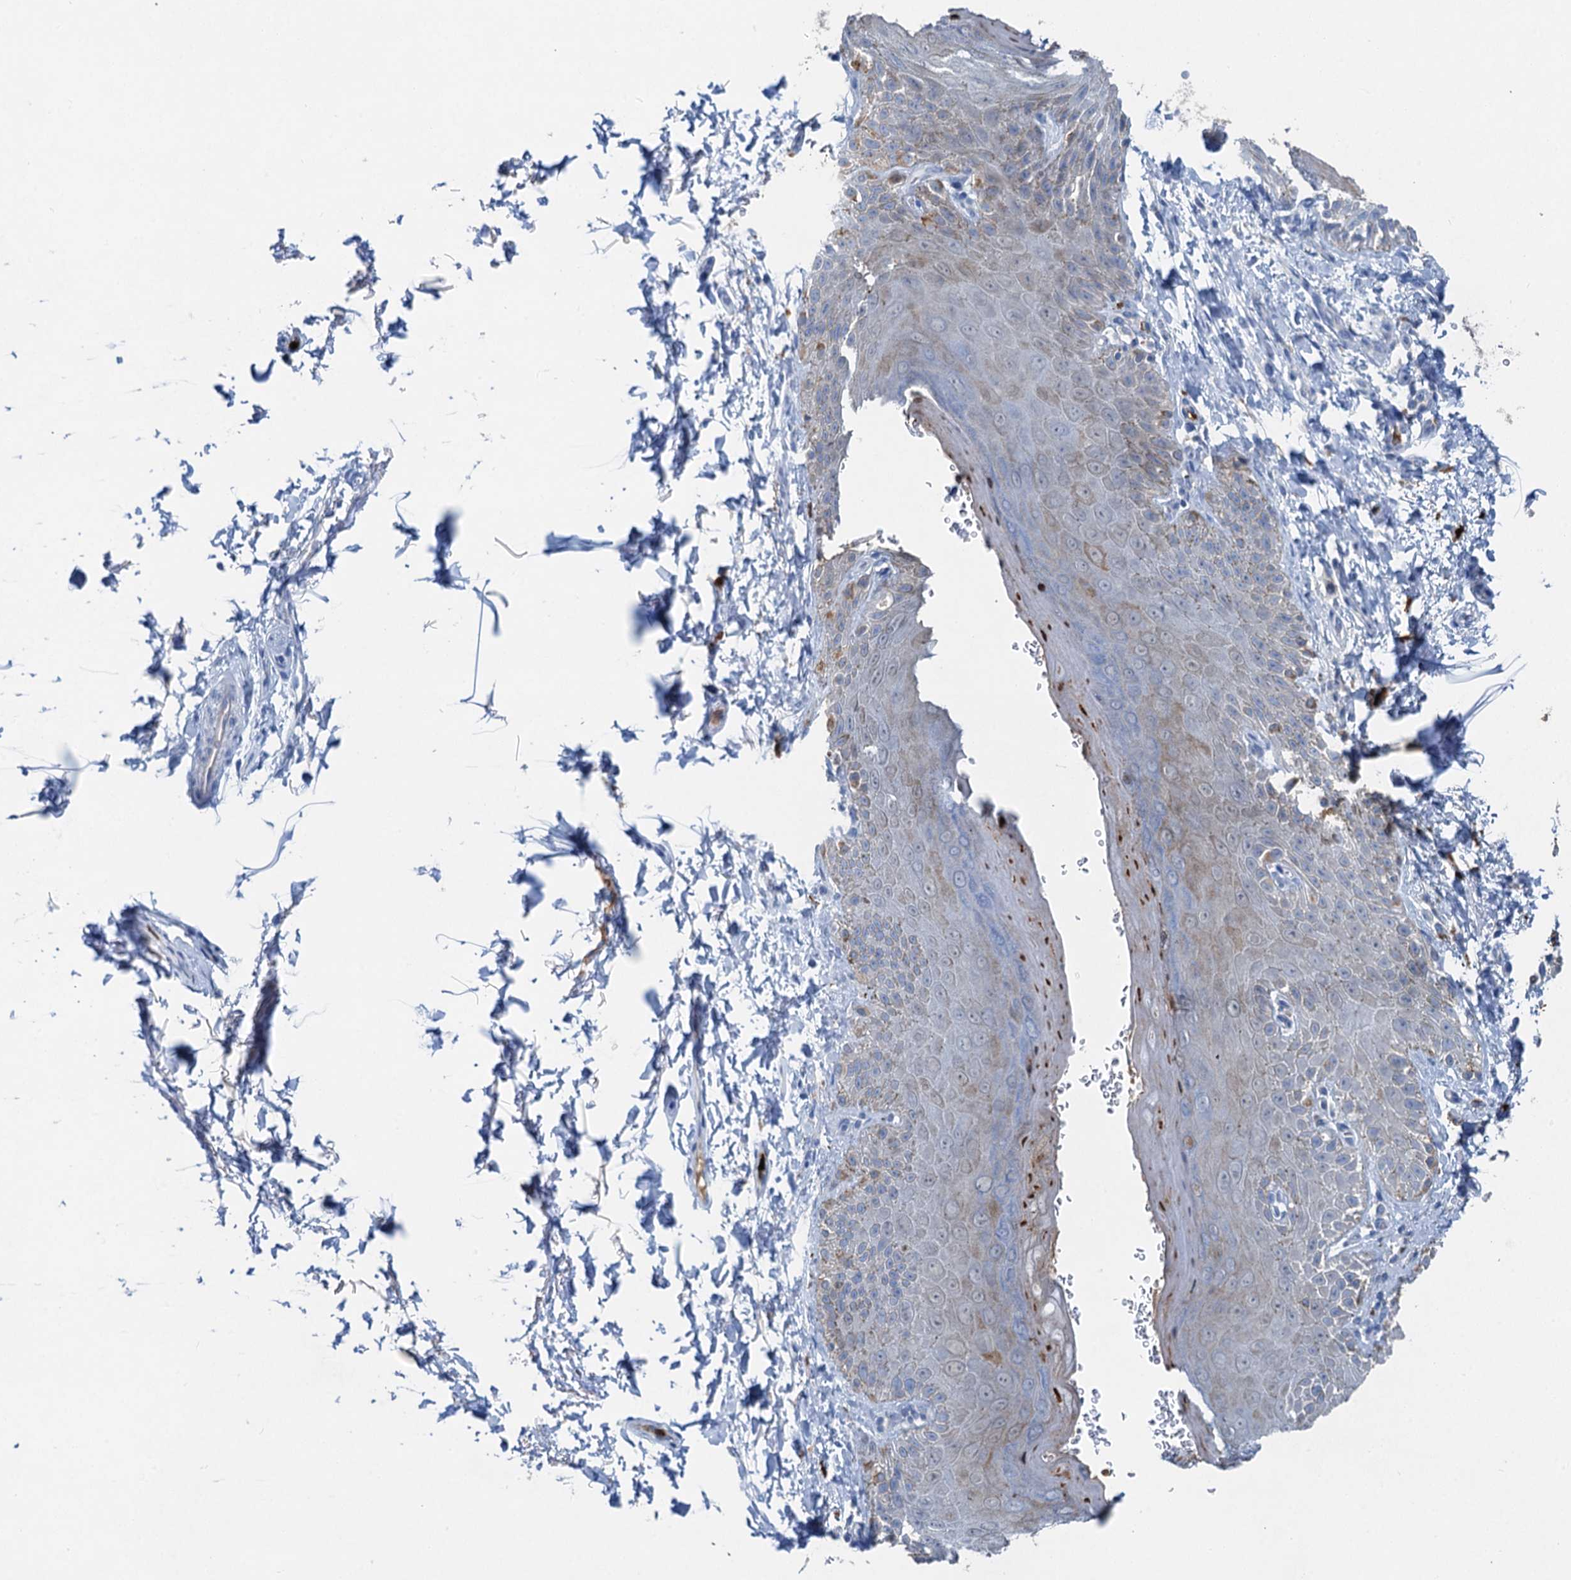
{"staining": {"intensity": "moderate", "quantity": "<25%", "location": "cytoplasmic/membranous"}, "tissue": "skin", "cell_type": "Epidermal cells", "image_type": "normal", "snomed": [{"axis": "morphology", "description": "Normal tissue, NOS"}, {"axis": "topography", "description": "Anal"}], "caption": "A high-resolution photomicrograph shows IHC staining of unremarkable skin, which displays moderate cytoplasmic/membranous expression in approximately <25% of epidermal cells. Ihc stains the protein of interest in brown and the nuclei are stained blue.", "gene": "OTOA", "patient": {"sex": "male", "age": 44}}